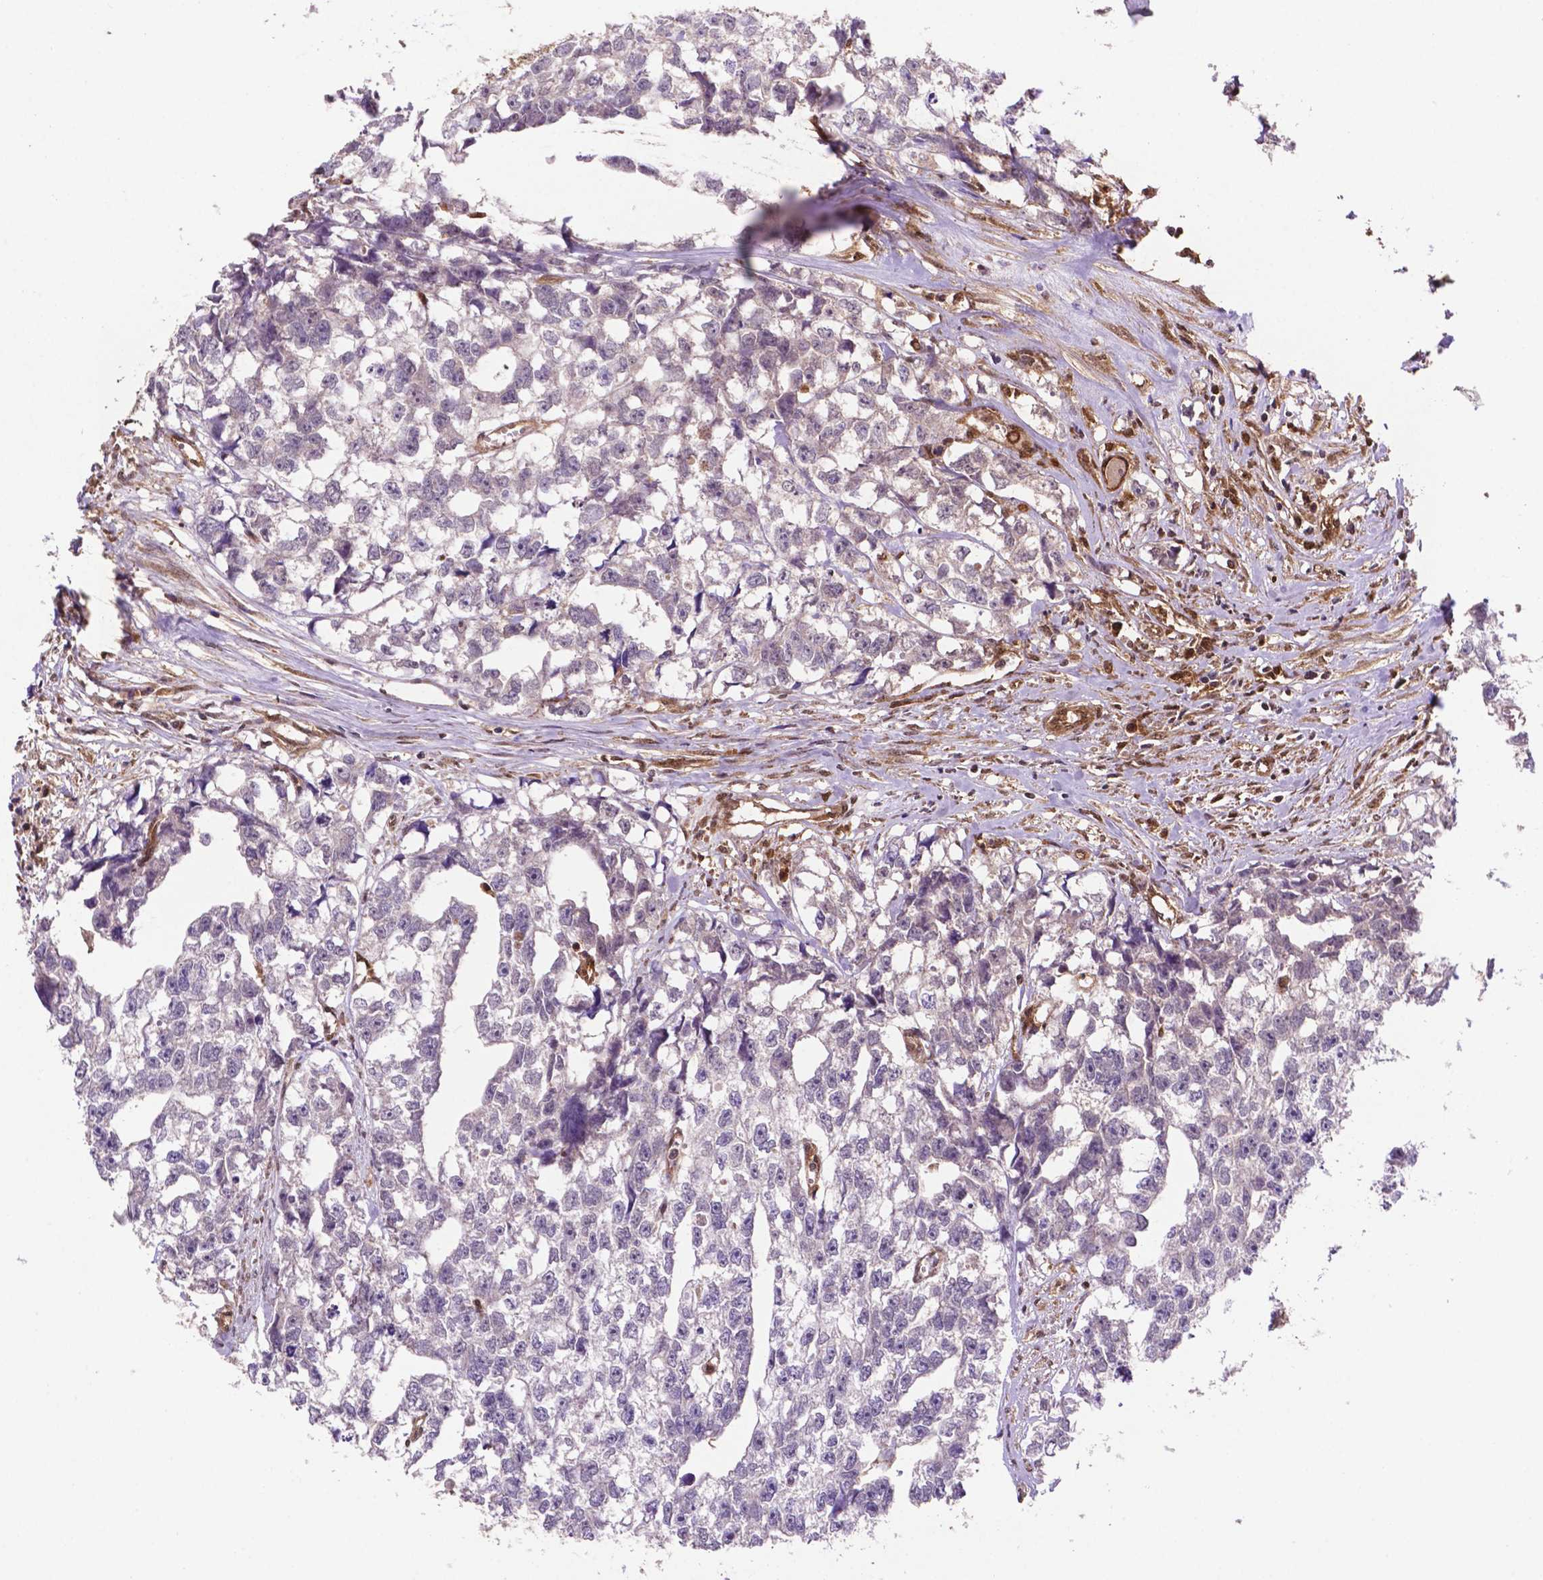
{"staining": {"intensity": "negative", "quantity": "none", "location": "none"}, "tissue": "testis cancer", "cell_type": "Tumor cells", "image_type": "cancer", "snomed": [{"axis": "morphology", "description": "Carcinoma, Embryonal, NOS"}, {"axis": "morphology", "description": "Teratoma, malignant, NOS"}, {"axis": "topography", "description": "Testis"}], "caption": "The histopathology image exhibits no staining of tumor cells in testis cancer (embryonal carcinoma).", "gene": "UBE2L6", "patient": {"sex": "male", "age": 44}}